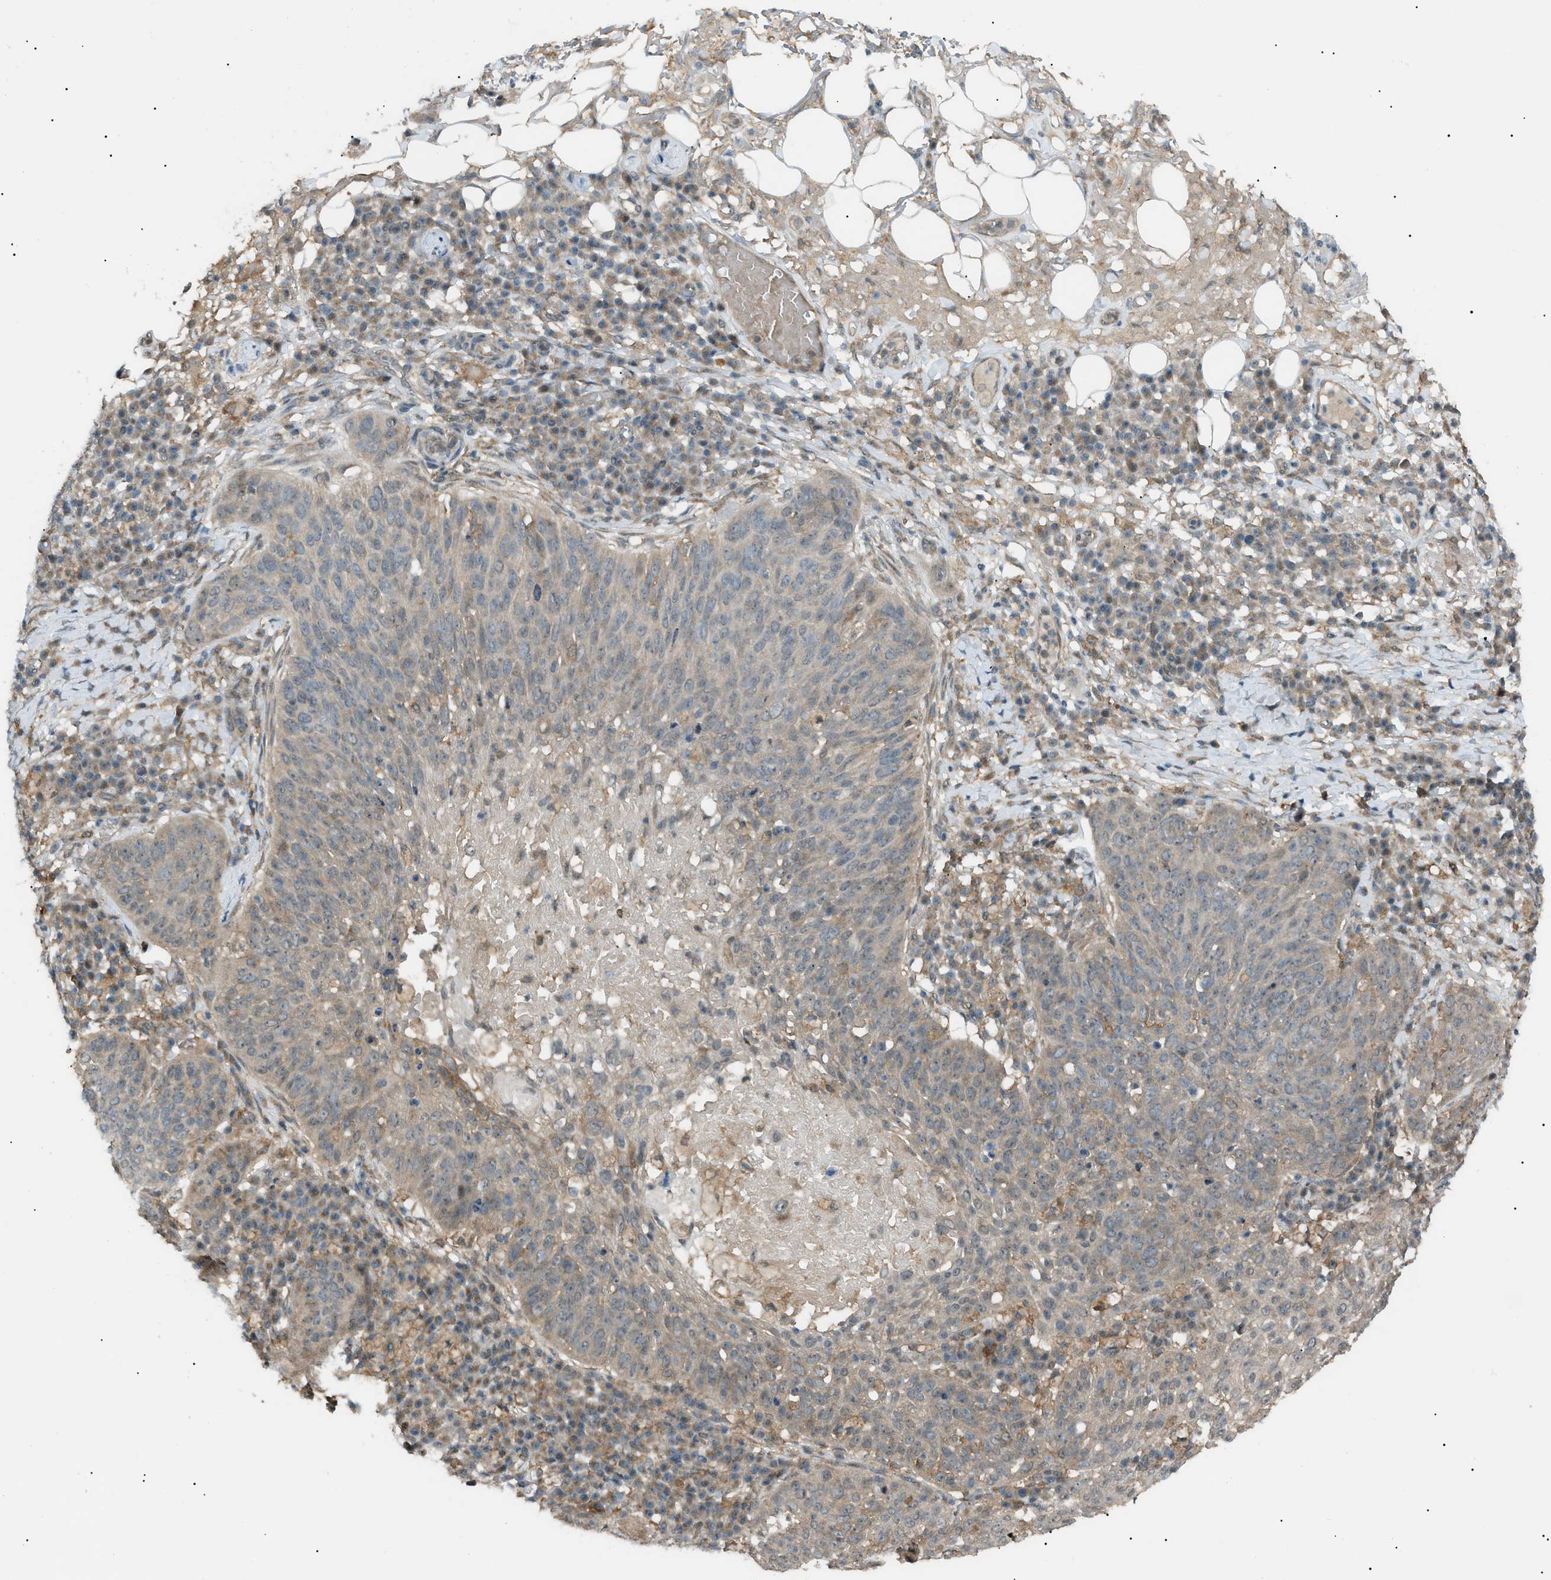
{"staining": {"intensity": "weak", "quantity": ">75%", "location": "cytoplasmic/membranous"}, "tissue": "skin cancer", "cell_type": "Tumor cells", "image_type": "cancer", "snomed": [{"axis": "morphology", "description": "Squamous cell carcinoma in situ, NOS"}, {"axis": "morphology", "description": "Squamous cell carcinoma, NOS"}, {"axis": "topography", "description": "Skin"}], "caption": "IHC micrograph of neoplastic tissue: squamous cell carcinoma (skin) stained using IHC reveals low levels of weak protein expression localized specifically in the cytoplasmic/membranous of tumor cells, appearing as a cytoplasmic/membranous brown color.", "gene": "LPIN2", "patient": {"sex": "male", "age": 93}}